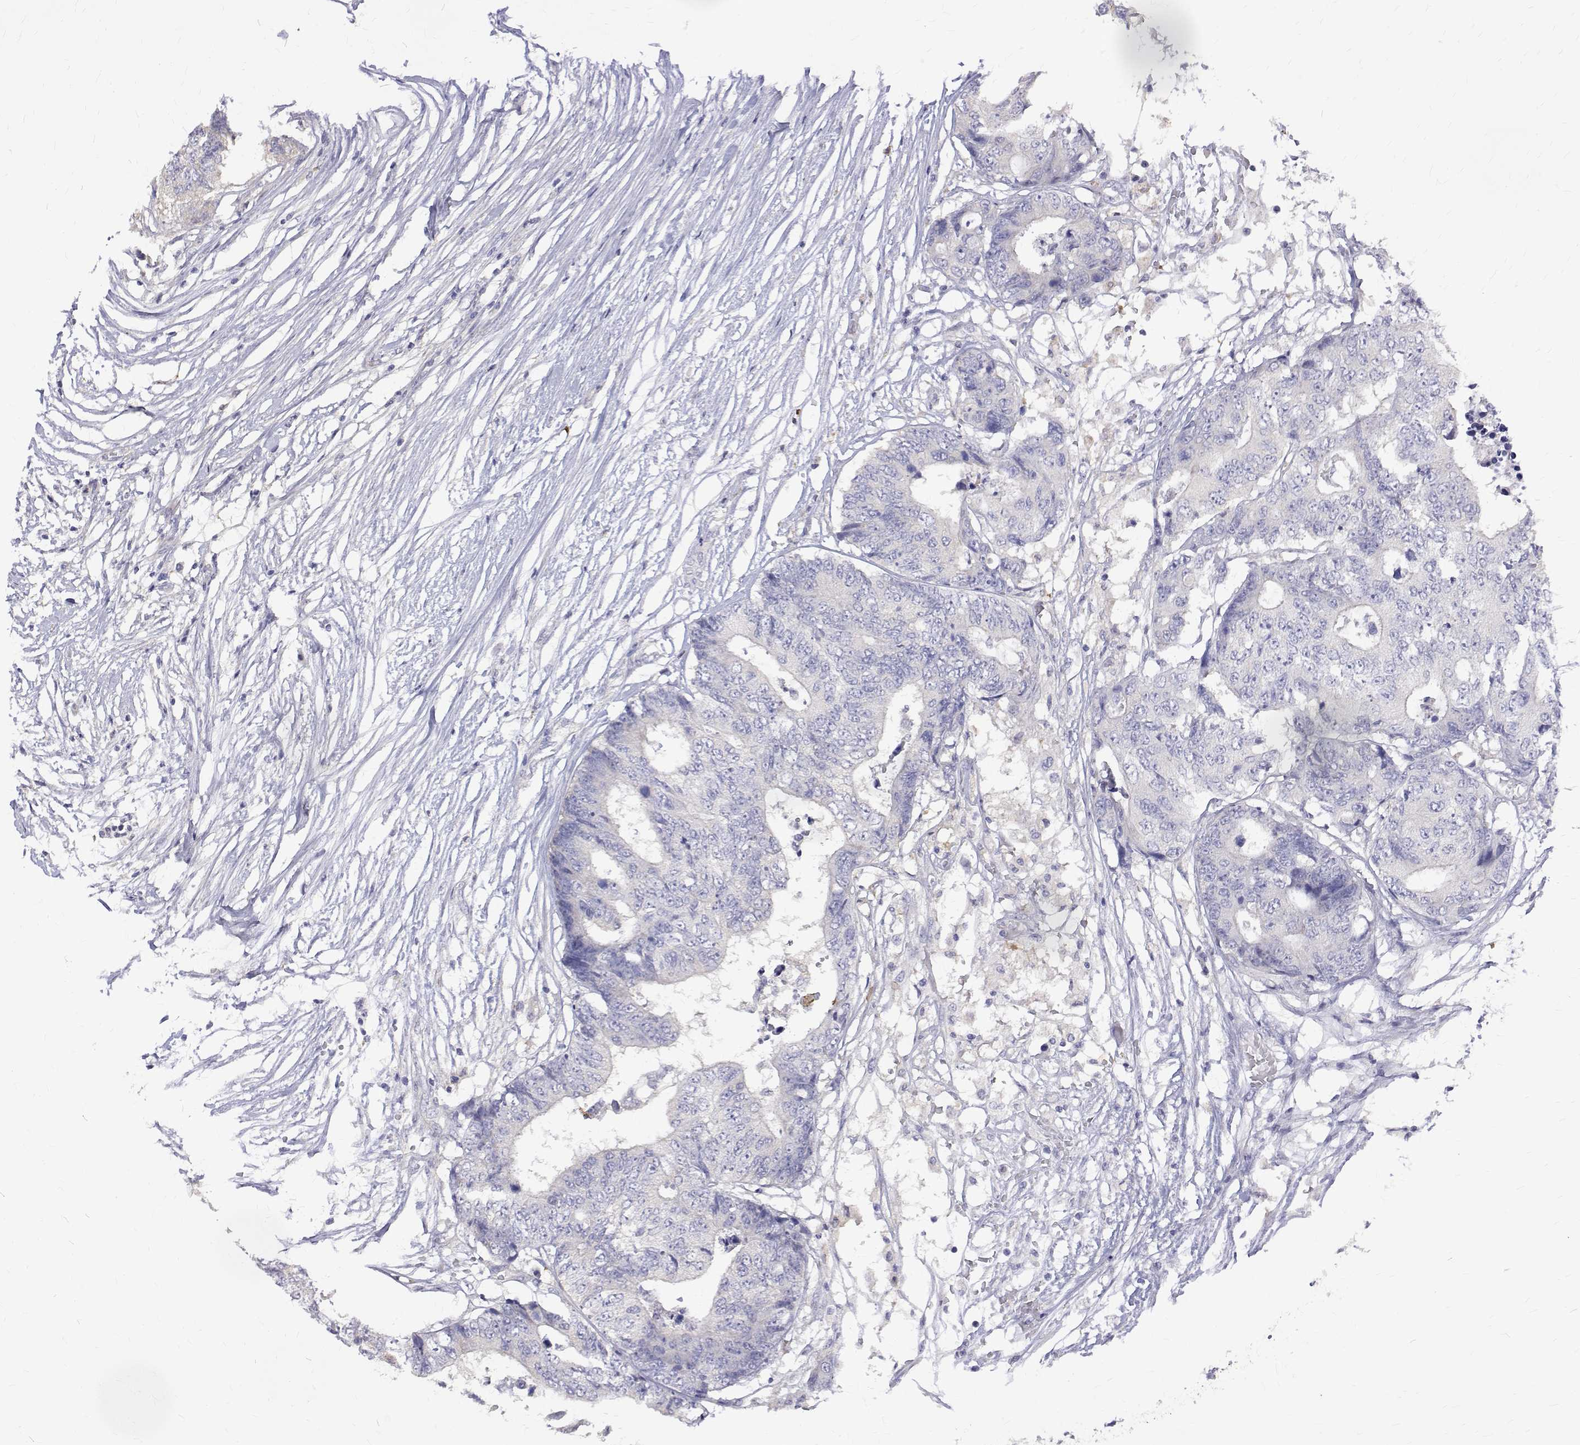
{"staining": {"intensity": "negative", "quantity": "none", "location": "none"}, "tissue": "colorectal cancer", "cell_type": "Tumor cells", "image_type": "cancer", "snomed": [{"axis": "morphology", "description": "Adenocarcinoma, NOS"}, {"axis": "topography", "description": "Colon"}], "caption": "Image shows no protein staining in tumor cells of adenocarcinoma (colorectal) tissue.", "gene": "PADI1", "patient": {"sex": "female", "age": 48}}